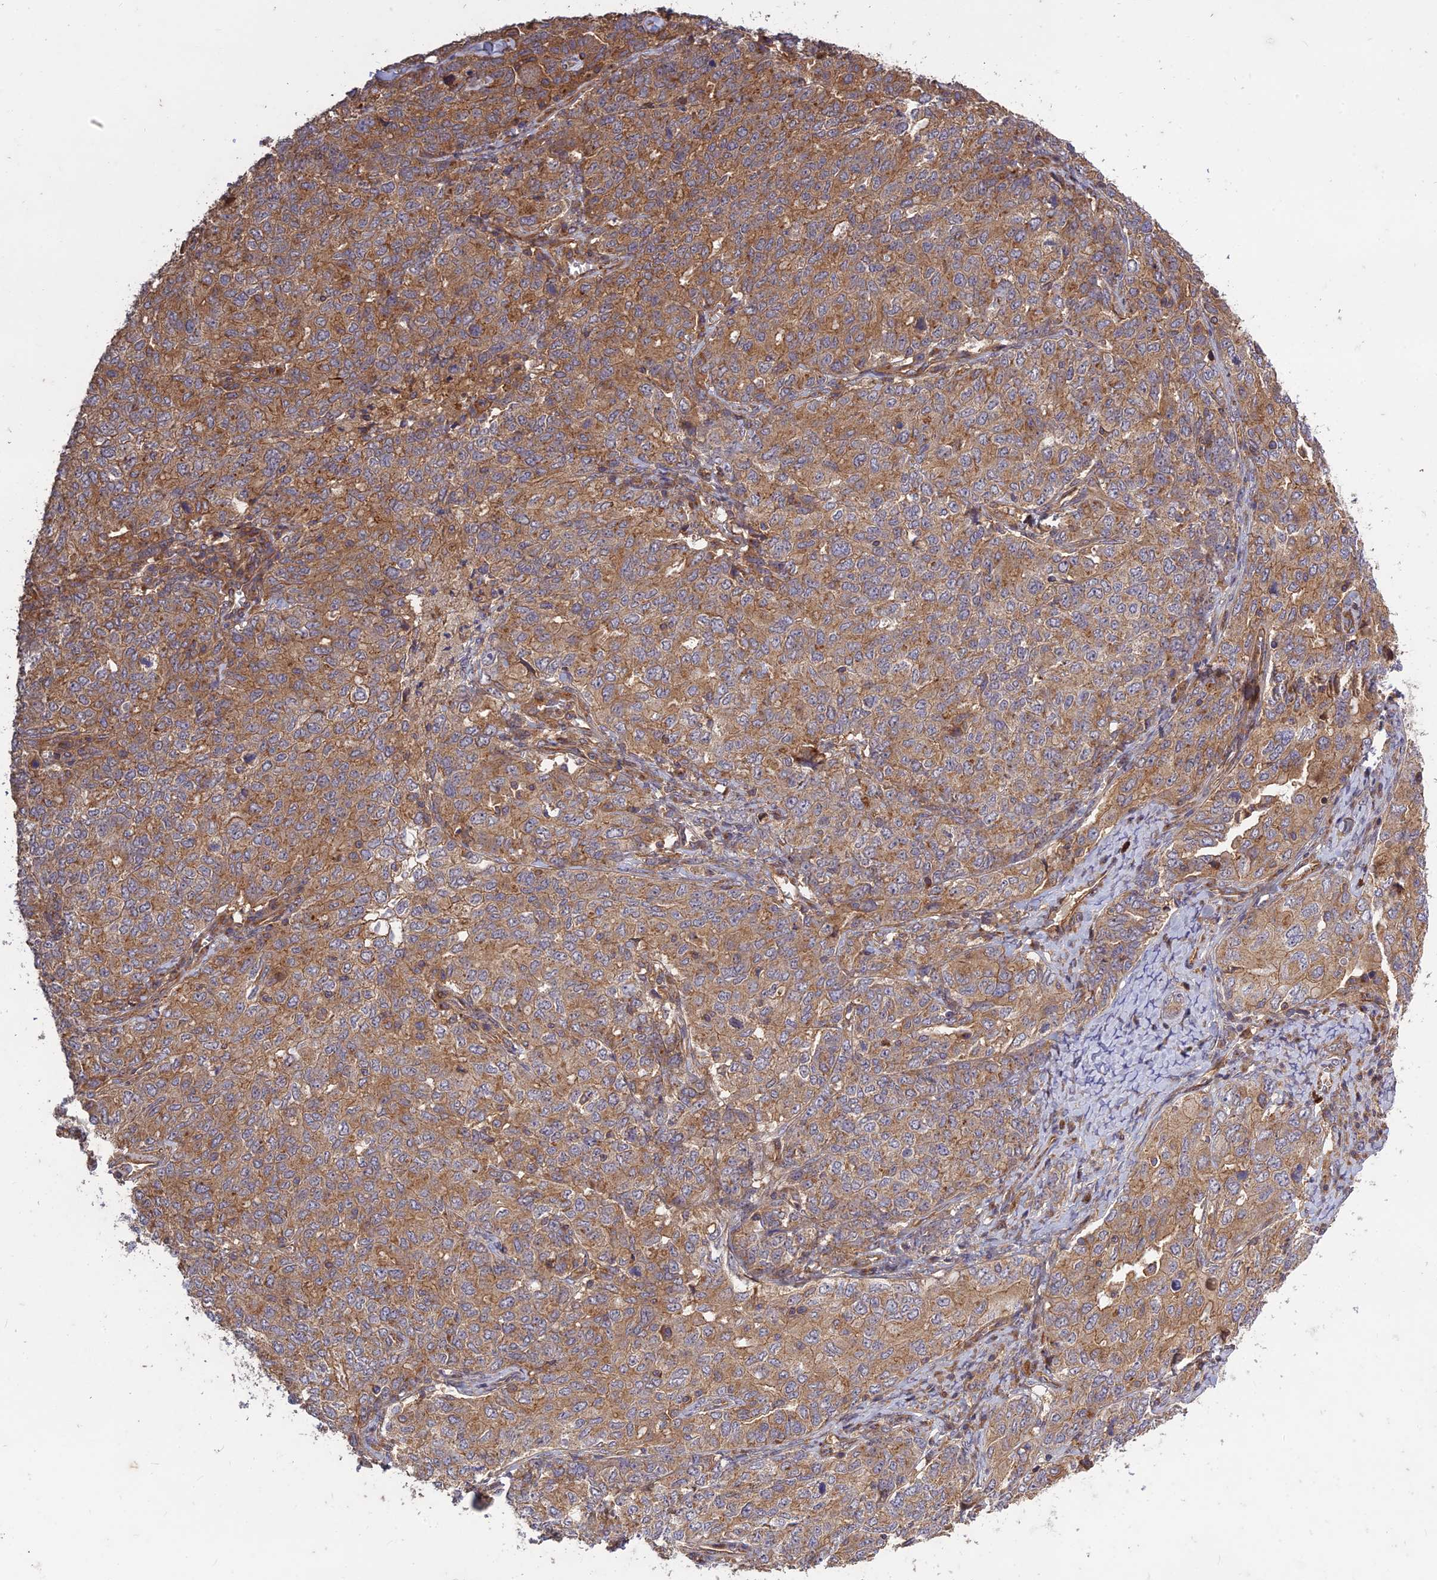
{"staining": {"intensity": "moderate", "quantity": ">75%", "location": "cytoplasmic/membranous"}, "tissue": "ovarian cancer", "cell_type": "Tumor cells", "image_type": "cancer", "snomed": [{"axis": "morphology", "description": "Carcinoma, endometroid"}, {"axis": "topography", "description": "Ovary"}], "caption": "Immunohistochemistry (IHC) staining of endometroid carcinoma (ovarian), which reveals medium levels of moderate cytoplasmic/membranous expression in about >75% of tumor cells indicating moderate cytoplasmic/membranous protein positivity. The staining was performed using DAB (brown) for protein detection and nuclei were counterstained in hematoxylin (blue).", "gene": "TMEM131L", "patient": {"sex": "female", "age": 62}}